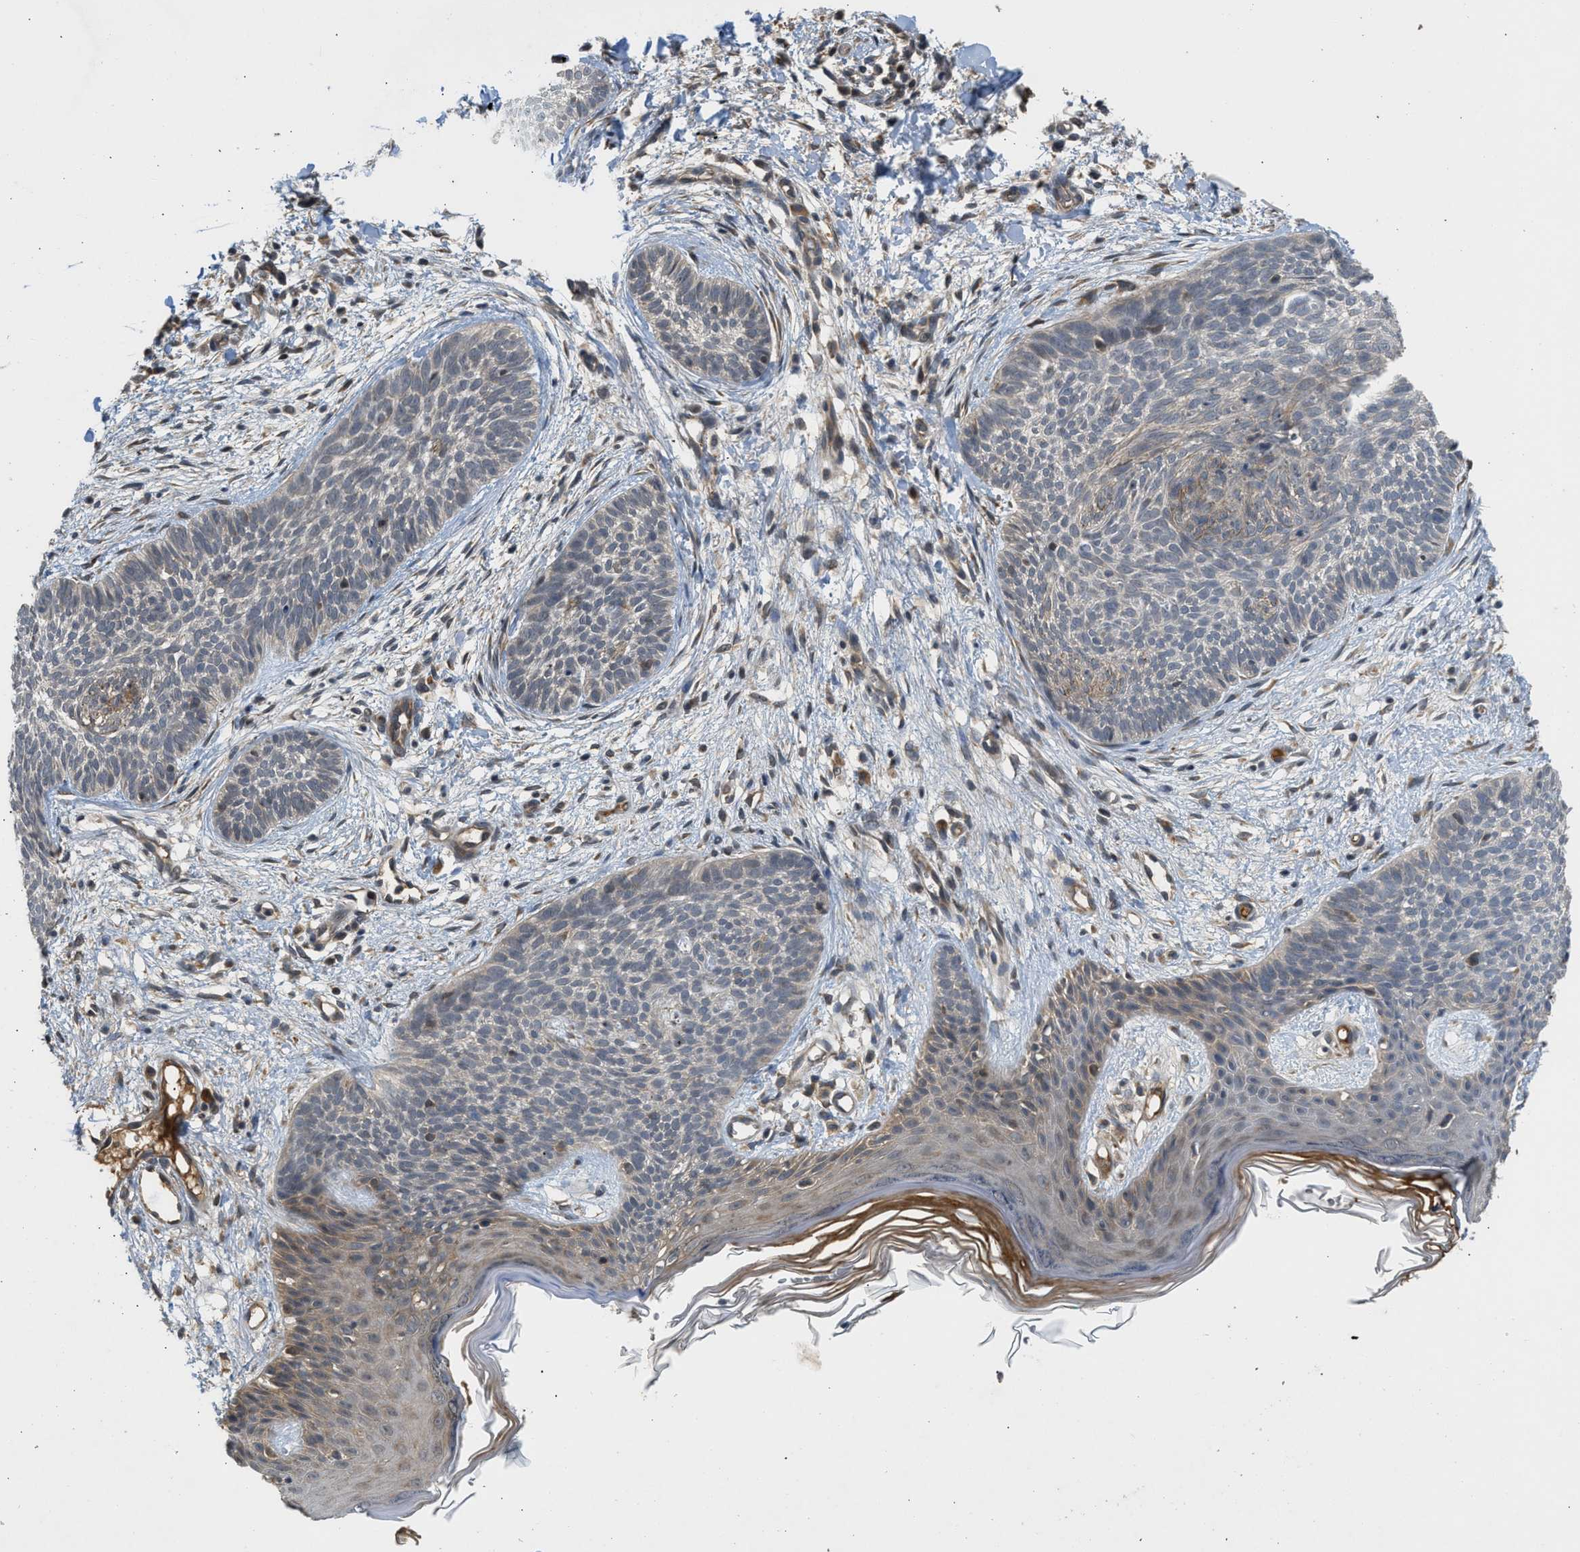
{"staining": {"intensity": "weak", "quantity": "<25%", "location": "cytoplasmic/membranous"}, "tissue": "skin cancer", "cell_type": "Tumor cells", "image_type": "cancer", "snomed": [{"axis": "morphology", "description": "Basal cell carcinoma"}, {"axis": "topography", "description": "Skin"}], "caption": "High magnification brightfield microscopy of skin cancer stained with DAB (3,3'-diaminobenzidine) (brown) and counterstained with hematoxylin (blue): tumor cells show no significant positivity.", "gene": "ADCY8", "patient": {"sex": "female", "age": 59}}